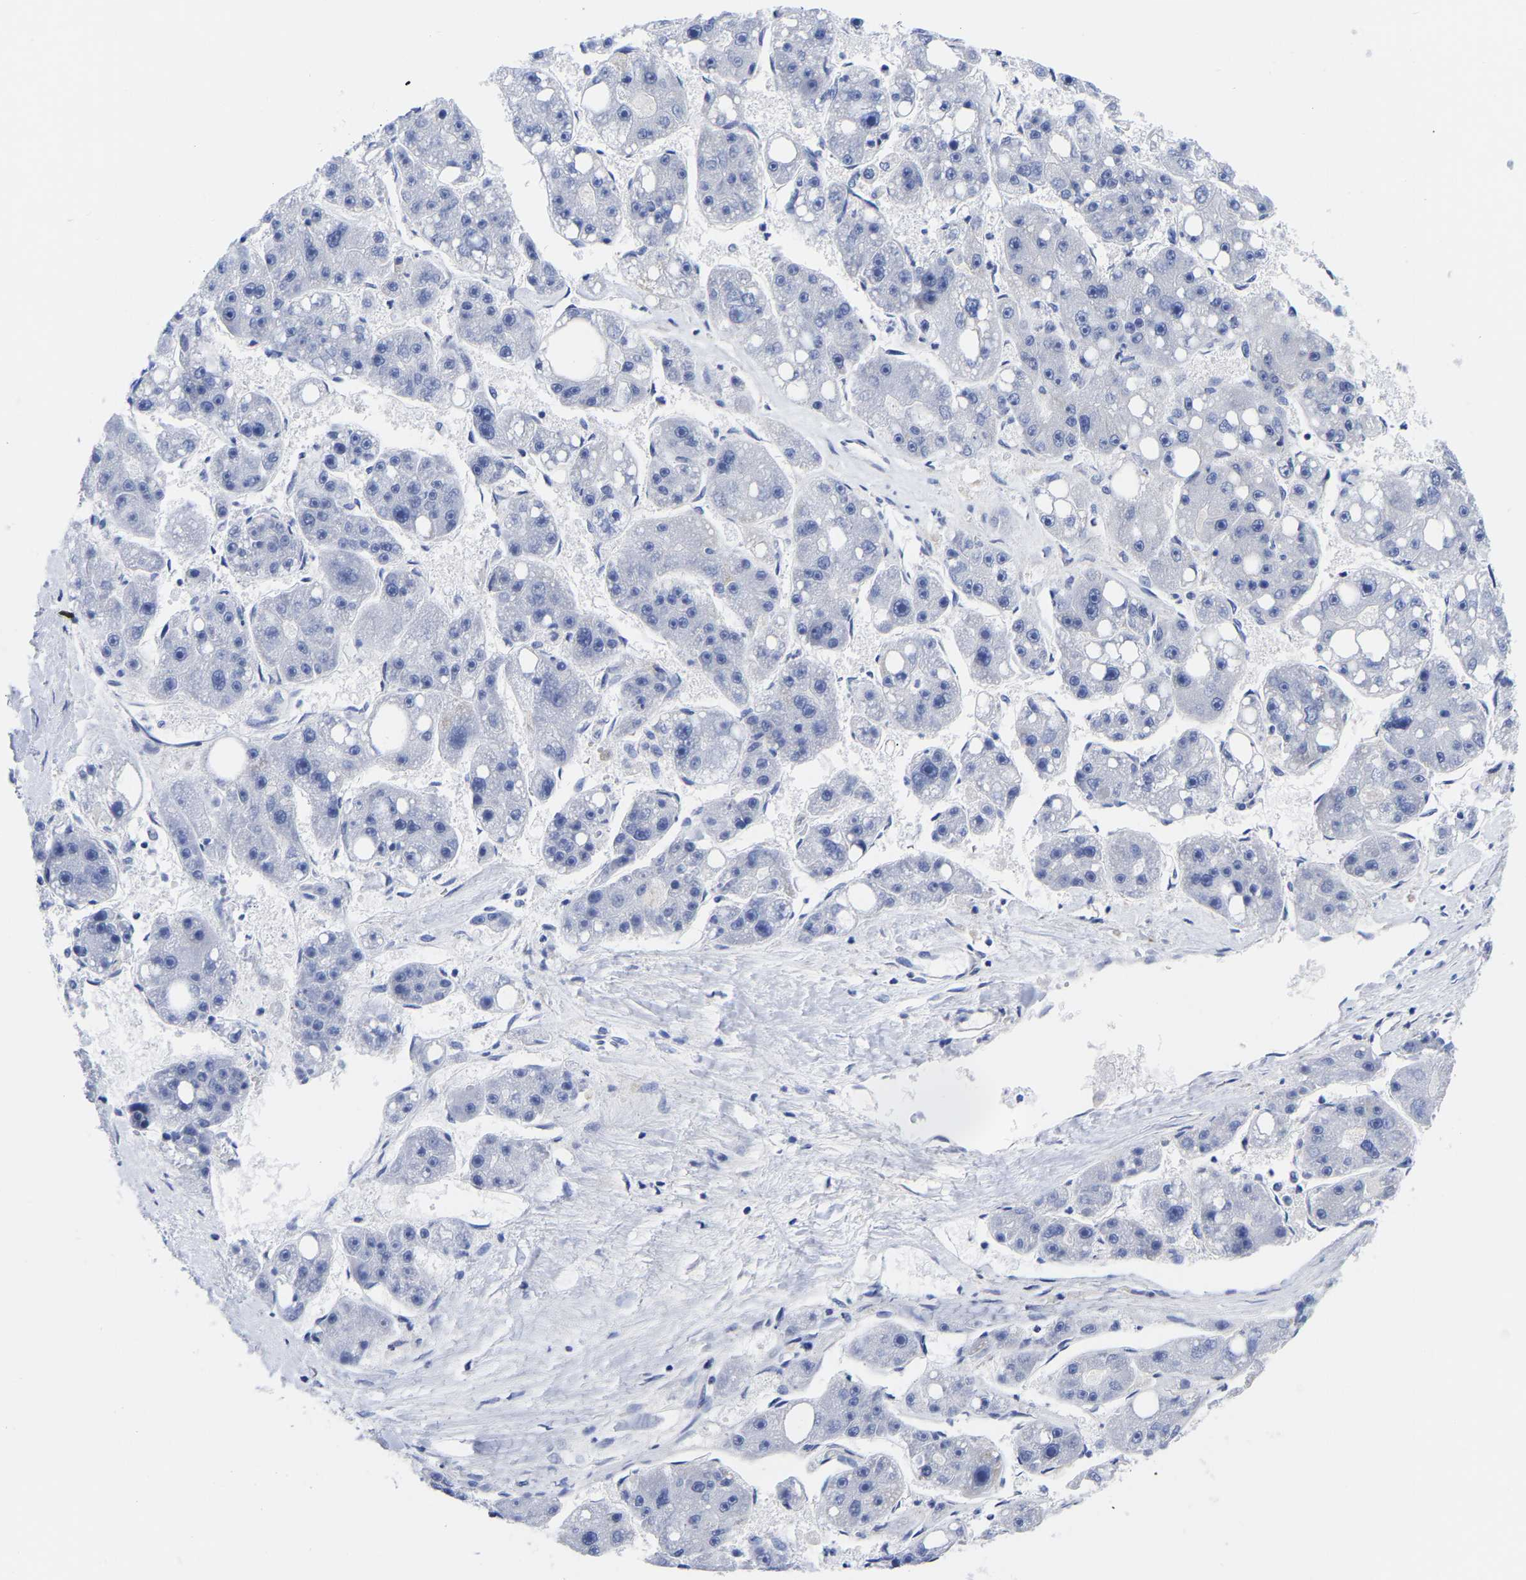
{"staining": {"intensity": "negative", "quantity": "none", "location": "none"}, "tissue": "liver cancer", "cell_type": "Tumor cells", "image_type": "cancer", "snomed": [{"axis": "morphology", "description": "Carcinoma, Hepatocellular, NOS"}, {"axis": "topography", "description": "Liver"}], "caption": "The immunohistochemistry image has no significant positivity in tumor cells of liver cancer (hepatocellular carcinoma) tissue.", "gene": "CFAP298", "patient": {"sex": "female", "age": 61}}